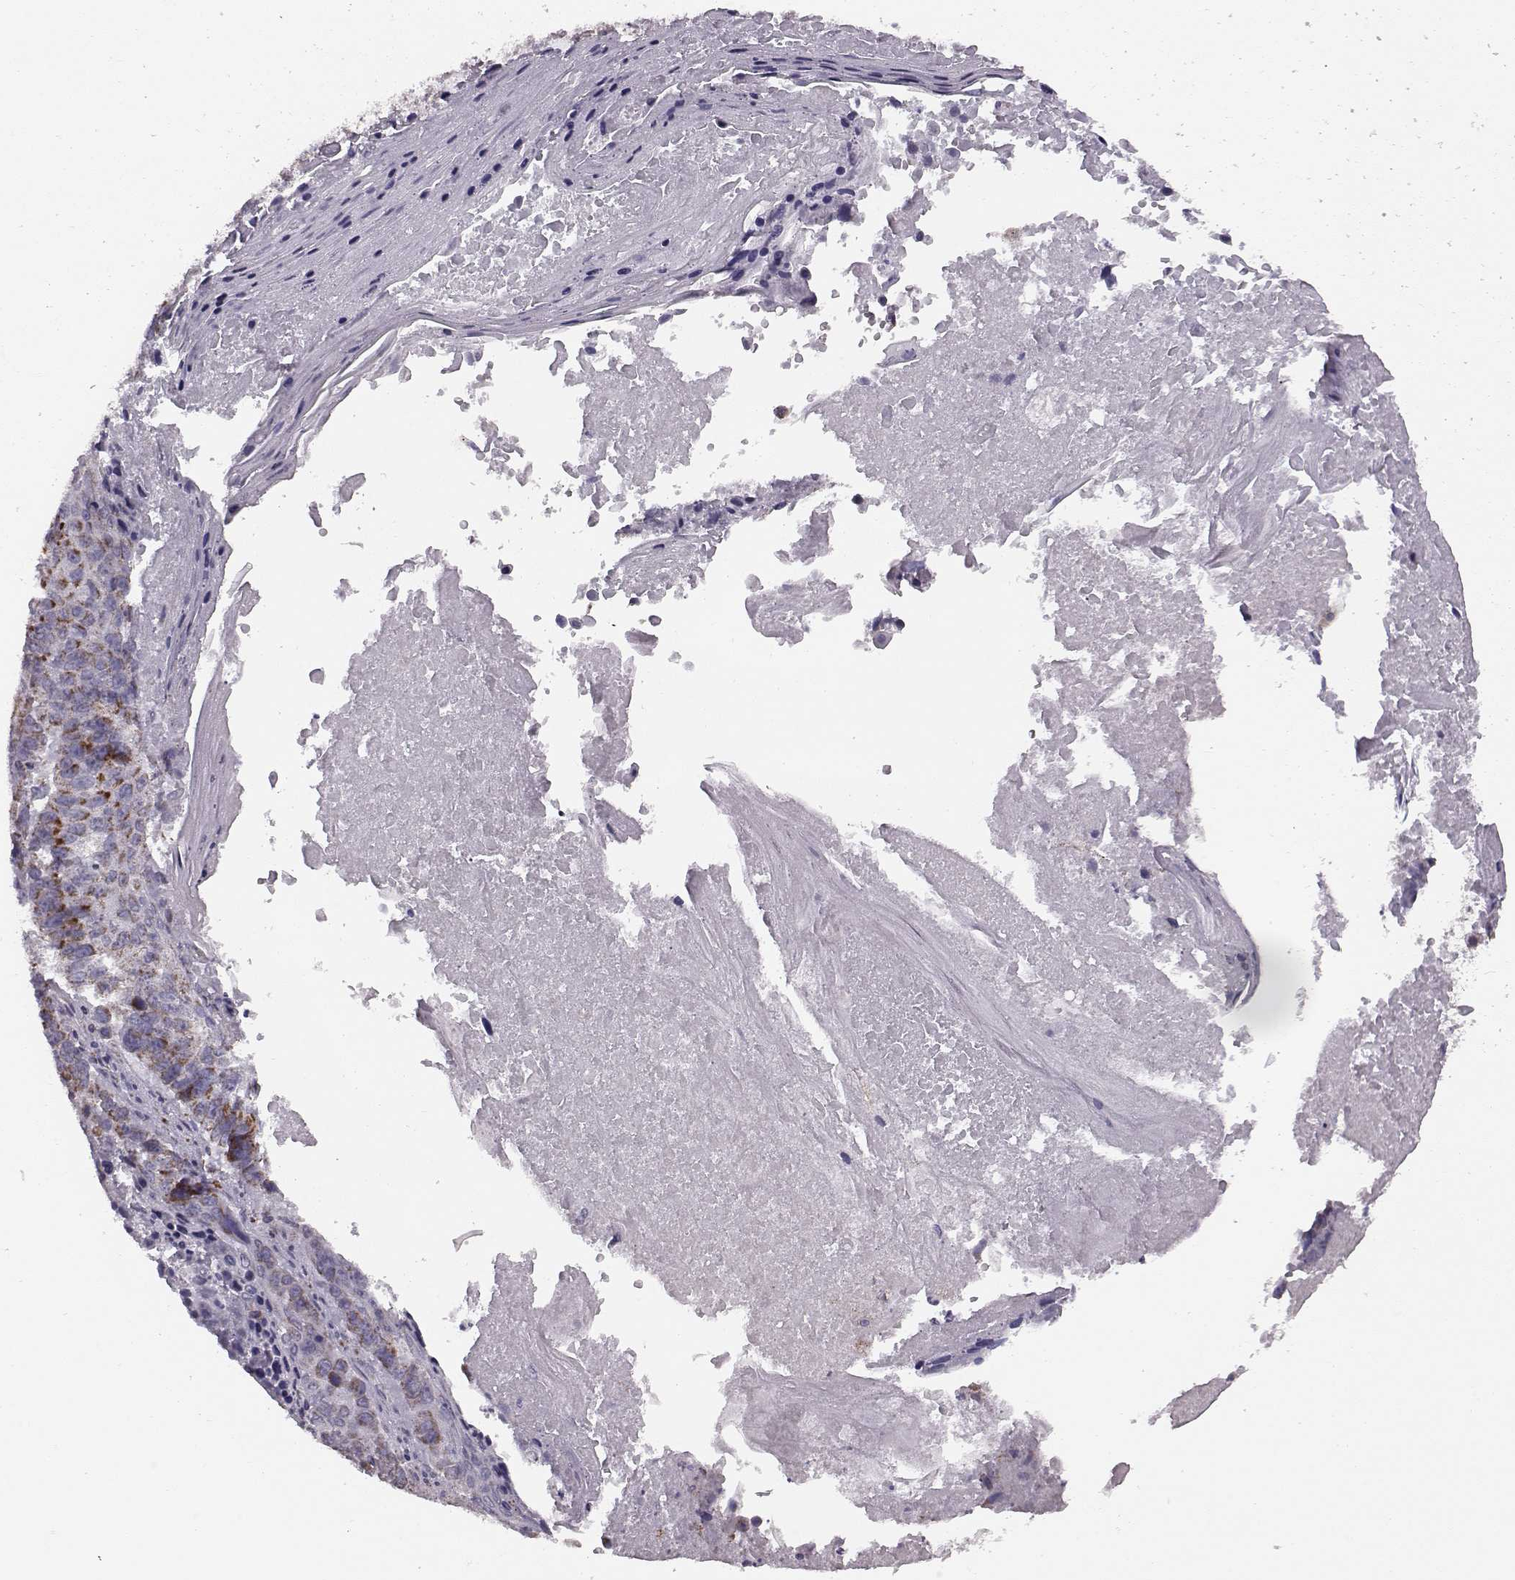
{"staining": {"intensity": "strong", "quantity": ">75%", "location": "cytoplasmic/membranous"}, "tissue": "lung cancer", "cell_type": "Tumor cells", "image_type": "cancer", "snomed": [{"axis": "morphology", "description": "Squamous cell carcinoma, NOS"}, {"axis": "topography", "description": "Lung"}], "caption": "Lung squamous cell carcinoma stained for a protein reveals strong cytoplasmic/membranous positivity in tumor cells.", "gene": "FAM8A1", "patient": {"sex": "male", "age": 73}}